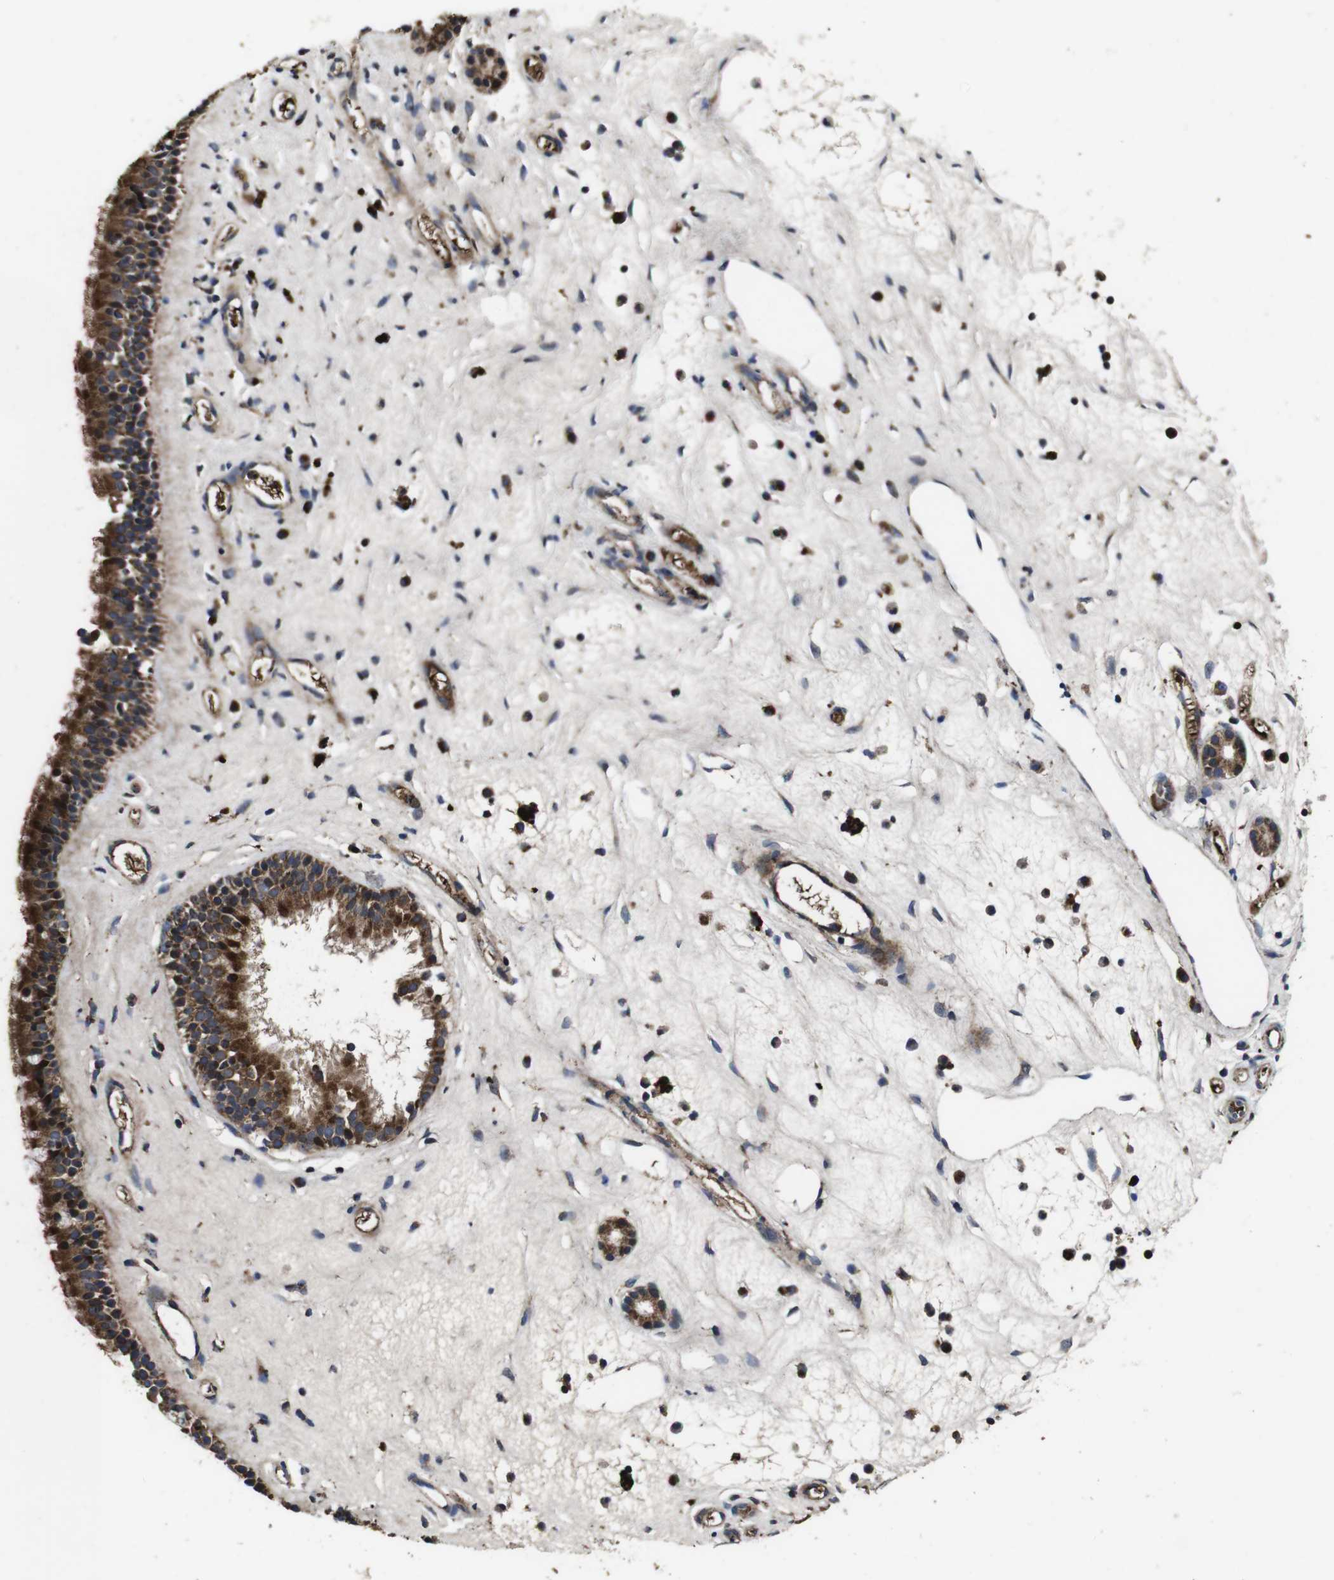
{"staining": {"intensity": "strong", "quantity": ">75%", "location": "cytoplasmic/membranous,nuclear"}, "tissue": "nasopharynx", "cell_type": "Respiratory epithelial cells", "image_type": "normal", "snomed": [{"axis": "morphology", "description": "Normal tissue, NOS"}, {"axis": "morphology", "description": "Inflammation, NOS"}, {"axis": "topography", "description": "Nasopharynx"}], "caption": "Immunohistochemical staining of benign nasopharynx demonstrates high levels of strong cytoplasmic/membranous,nuclear staining in about >75% of respiratory epithelial cells.", "gene": "SMYD3", "patient": {"sex": "male", "age": 29}}